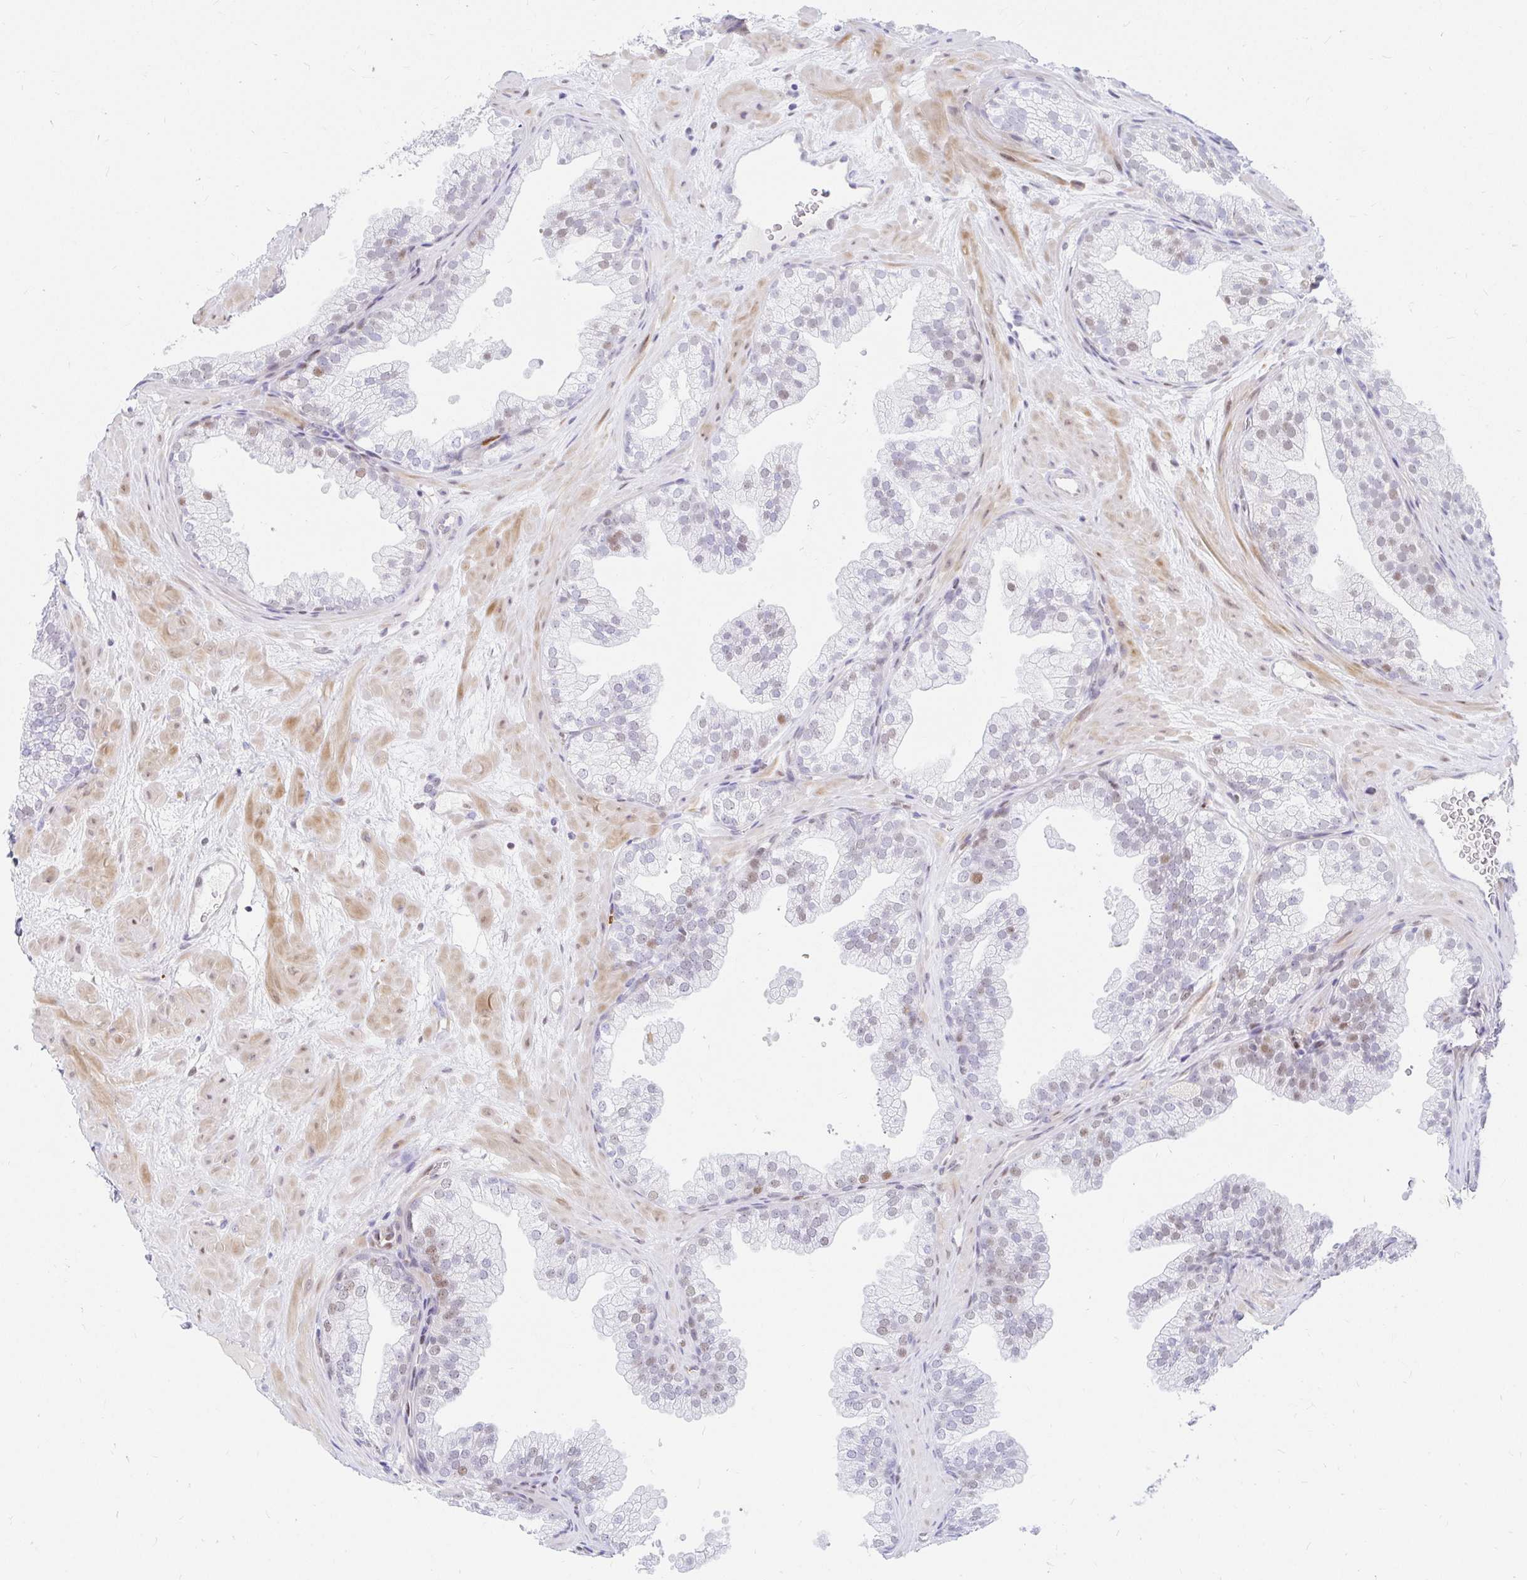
{"staining": {"intensity": "weak", "quantity": "<25%", "location": "nuclear"}, "tissue": "prostate", "cell_type": "Glandular cells", "image_type": "normal", "snomed": [{"axis": "morphology", "description": "Normal tissue, NOS"}, {"axis": "topography", "description": "Prostate"}], "caption": "Glandular cells show no significant protein positivity in benign prostate. (DAB immunohistochemistry visualized using brightfield microscopy, high magnification).", "gene": "HINFP", "patient": {"sex": "male", "age": 37}}